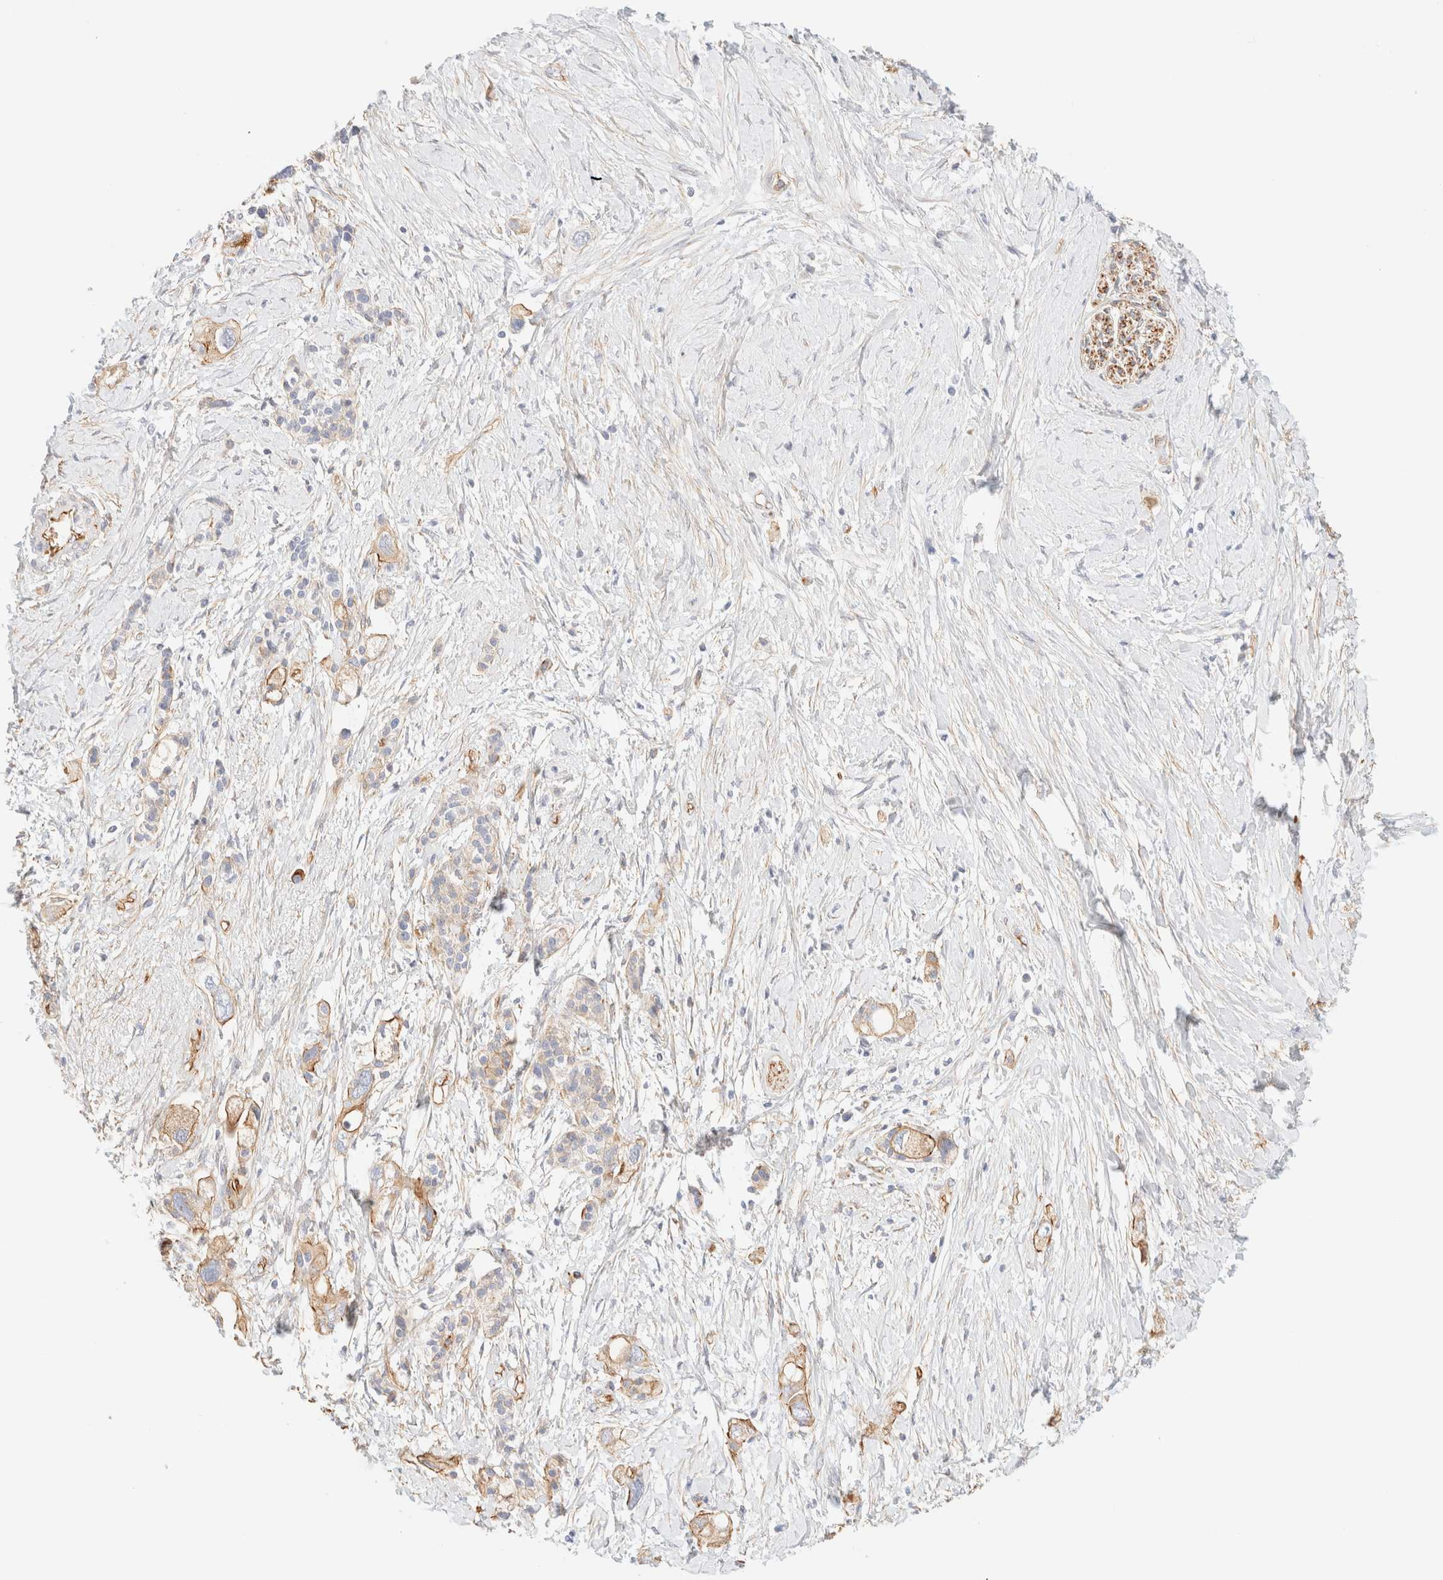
{"staining": {"intensity": "moderate", "quantity": "25%-75%", "location": "cytoplasmic/membranous"}, "tissue": "pancreatic cancer", "cell_type": "Tumor cells", "image_type": "cancer", "snomed": [{"axis": "morphology", "description": "Adenocarcinoma, NOS"}, {"axis": "topography", "description": "Pancreas"}], "caption": "Immunohistochemistry (IHC) of human adenocarcinoma (pancreatic) reveals medium levels of moderate cytoplasmic/membranous positivity in about 25%-75% of tumor cells.", "gene": "CYB5R4", "patient": {"sex": "female", "age": 56}}